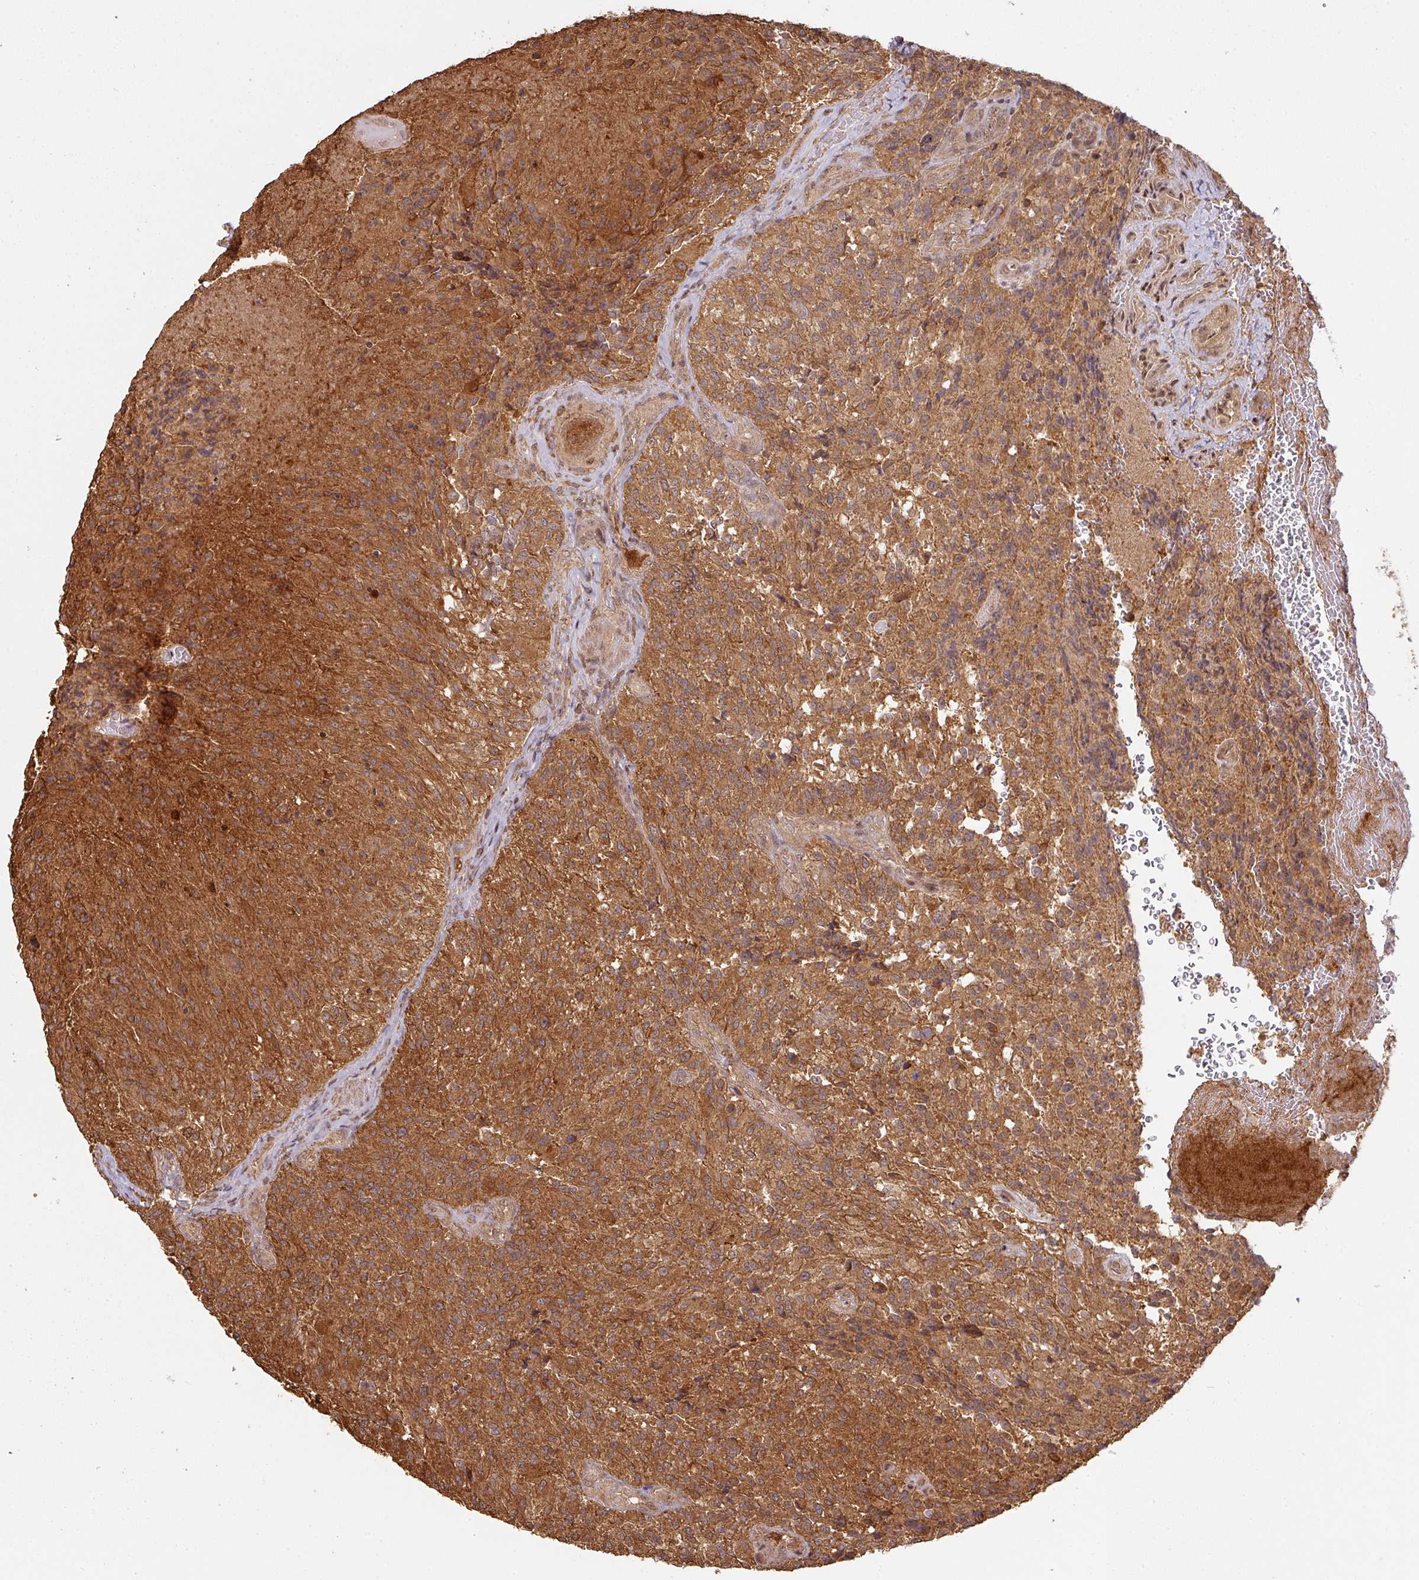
{"staining": {"intensity": "strong", "quantity": ">75%", "location": "cytoplasmic/membranous"}, "tissue": "glioma", "cell_type": "Tumor cells", "image_type": "cancer", "snomed": [{"axis": "morphology", "description": "Normal tissue, NOS"}, {"axis": "morphology", "description": "Glioma, malignant, High grade"}, {"axis": "topography", "description": "Cerebral cortex"}], "caption": "An image showing strong cytoplasmic/membranous positivity in about >75% of tumor cells in glioma, as visualized by brown immunohistochemical staining.", "gene": "ZNF322", "patient": {"sex": "male", "age": 56}}